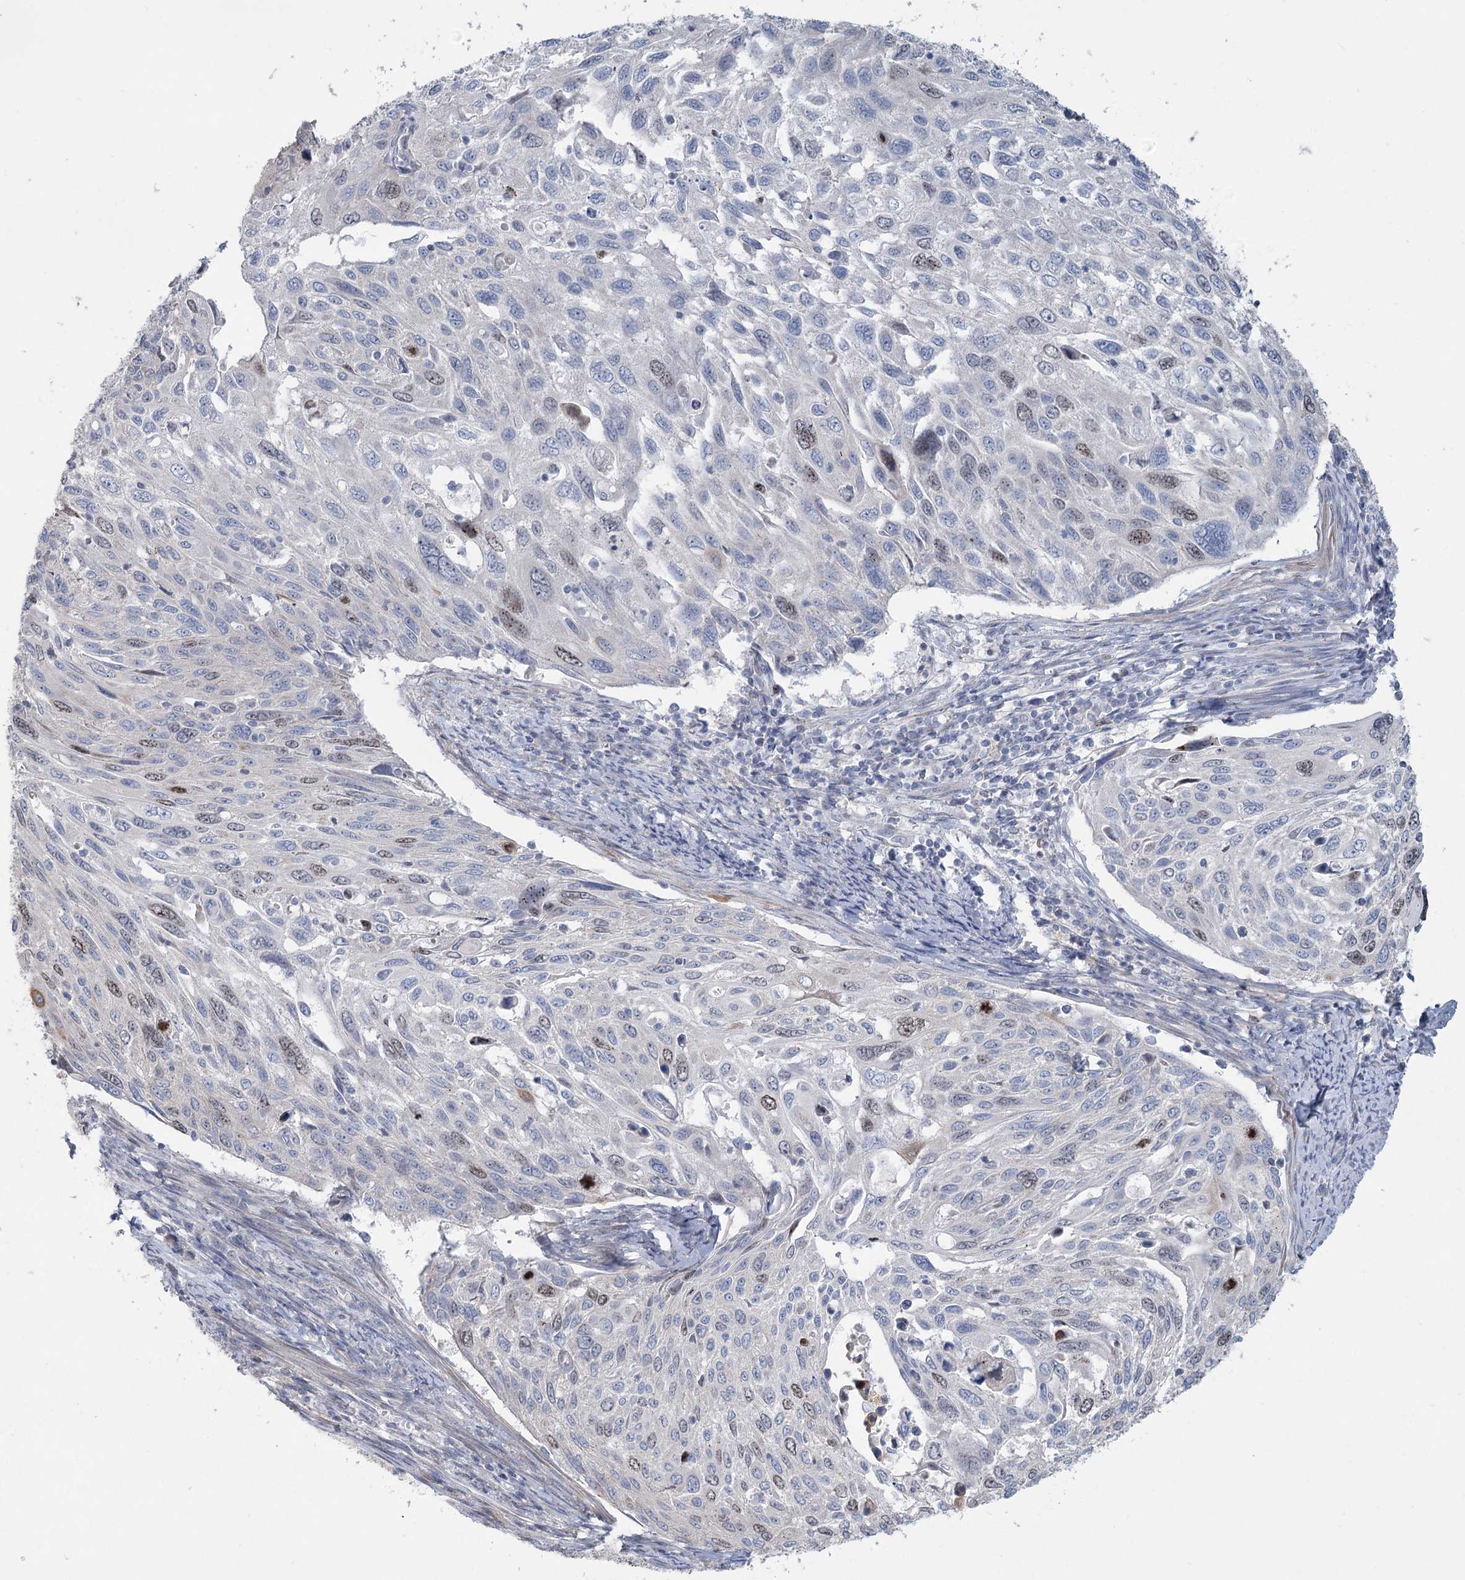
{"staining": {"intensity": "weak", "quantity": "<25%", "location": "nuclear"}, "tissue": "cervical cancer", "cell_type": "Tumor cells", "image_type": "cancer", "snomed": [{"axis": "morphology", "description": "Squamous cell carcinoma, NOS"}, {"axis": "topography", "description": "Cervix"}], "caption": "Immunohistochemistry image of cervical cancer stained for a protein (brown), which displays no expression in tumor cells.", "gene": "ABITRAM", "patient": {"sex": "female", "age": 70}}